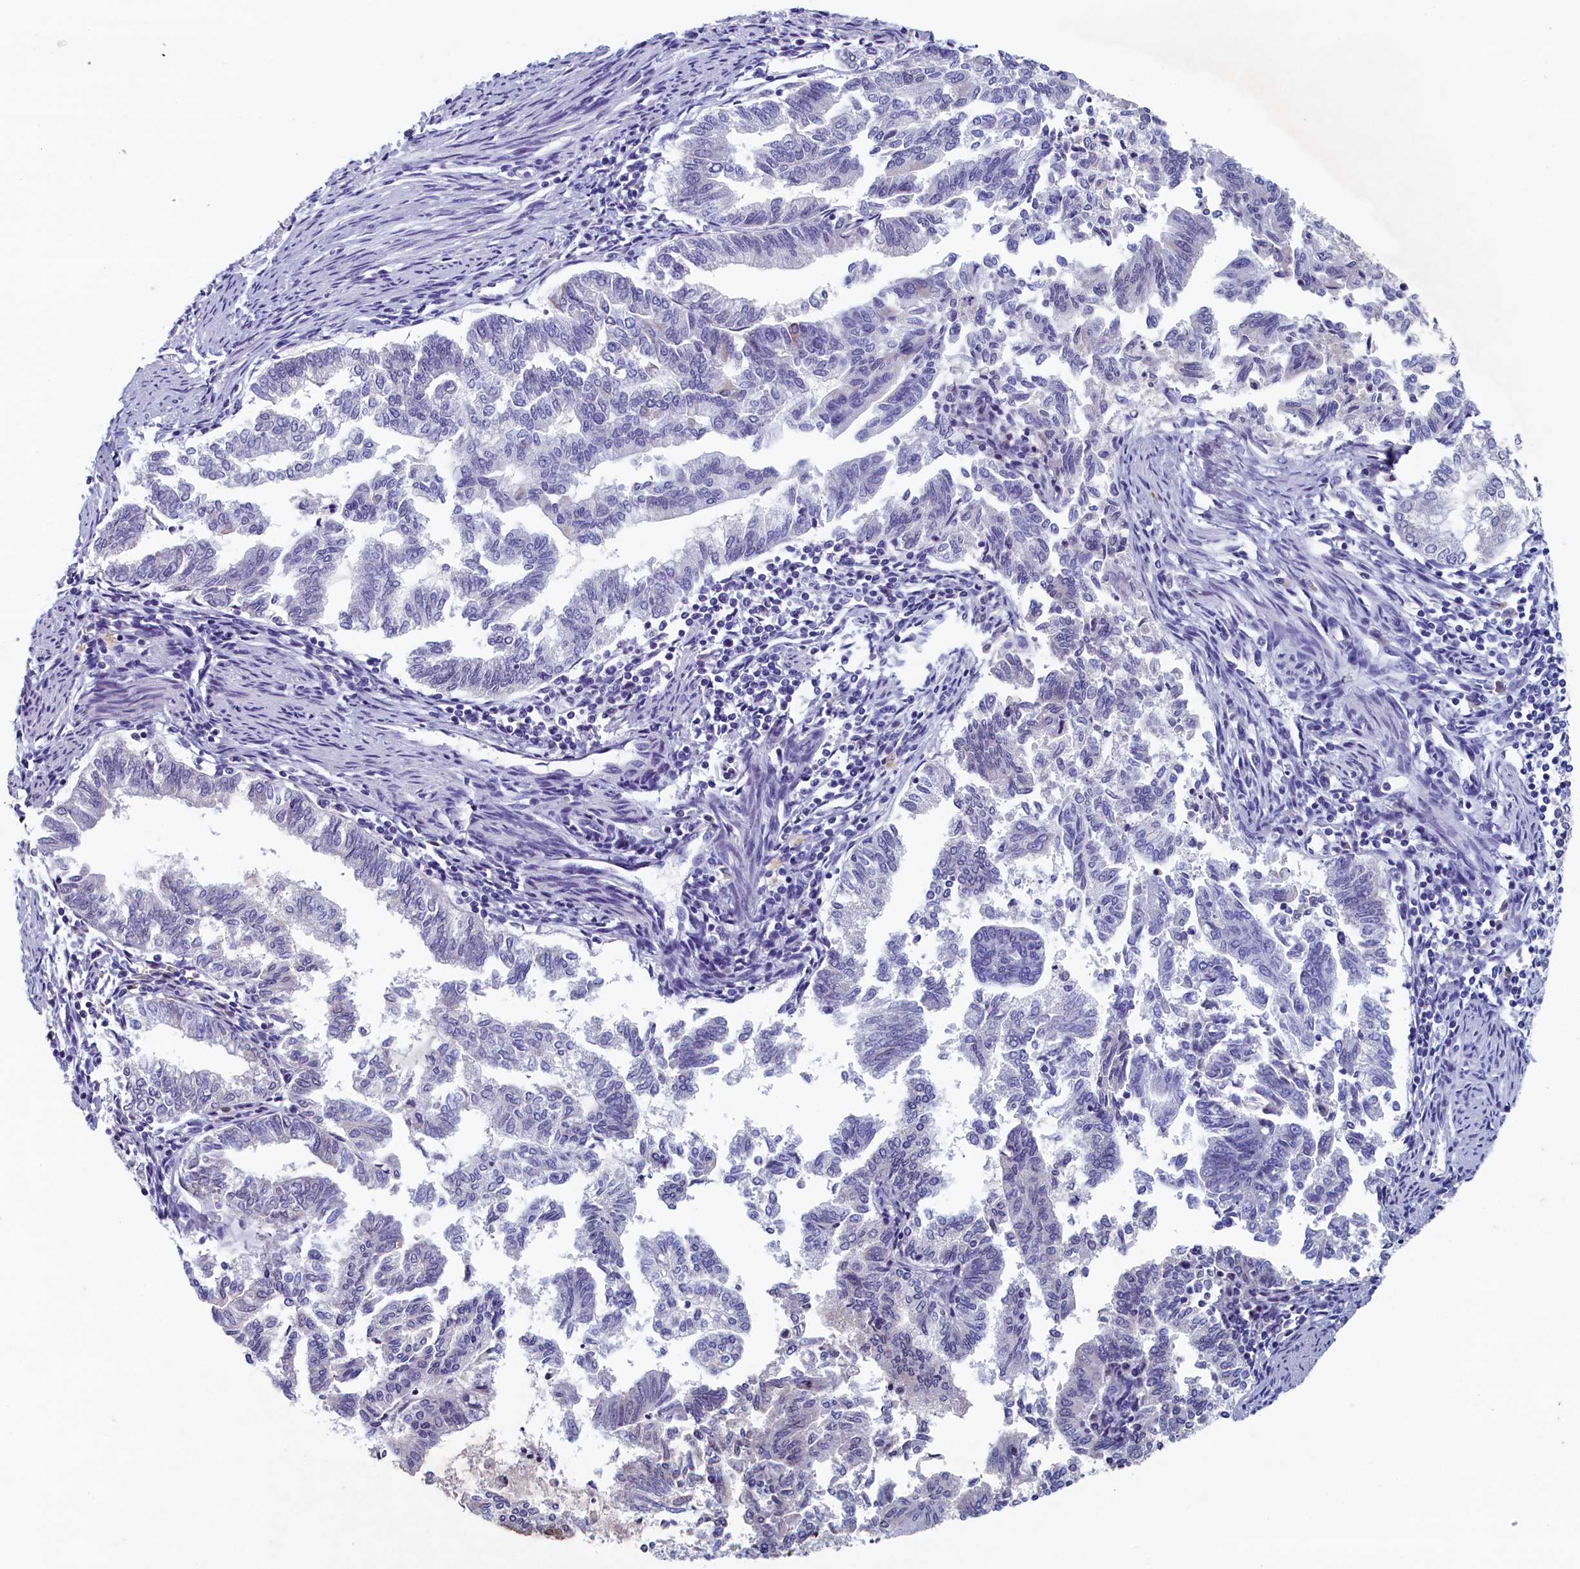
{"staining": {"intensity": "negative", "quantity": "none", "location": "none"}, "tissue": "endometrial cancer", "cell_type": "Tumor cells", "image_type": "cancer", "snomed": [{"axis": "morphology", "description": "Adenocarcinoma, NOS"}, {"axis": "topography", "description": "Endometrium"}], "caption": "The photomicrograph demonstrates no staining of tumor cells in endometrial cancer.", "gene": "GUCA1C", "patient": {"sex": "female", "age": 79}}